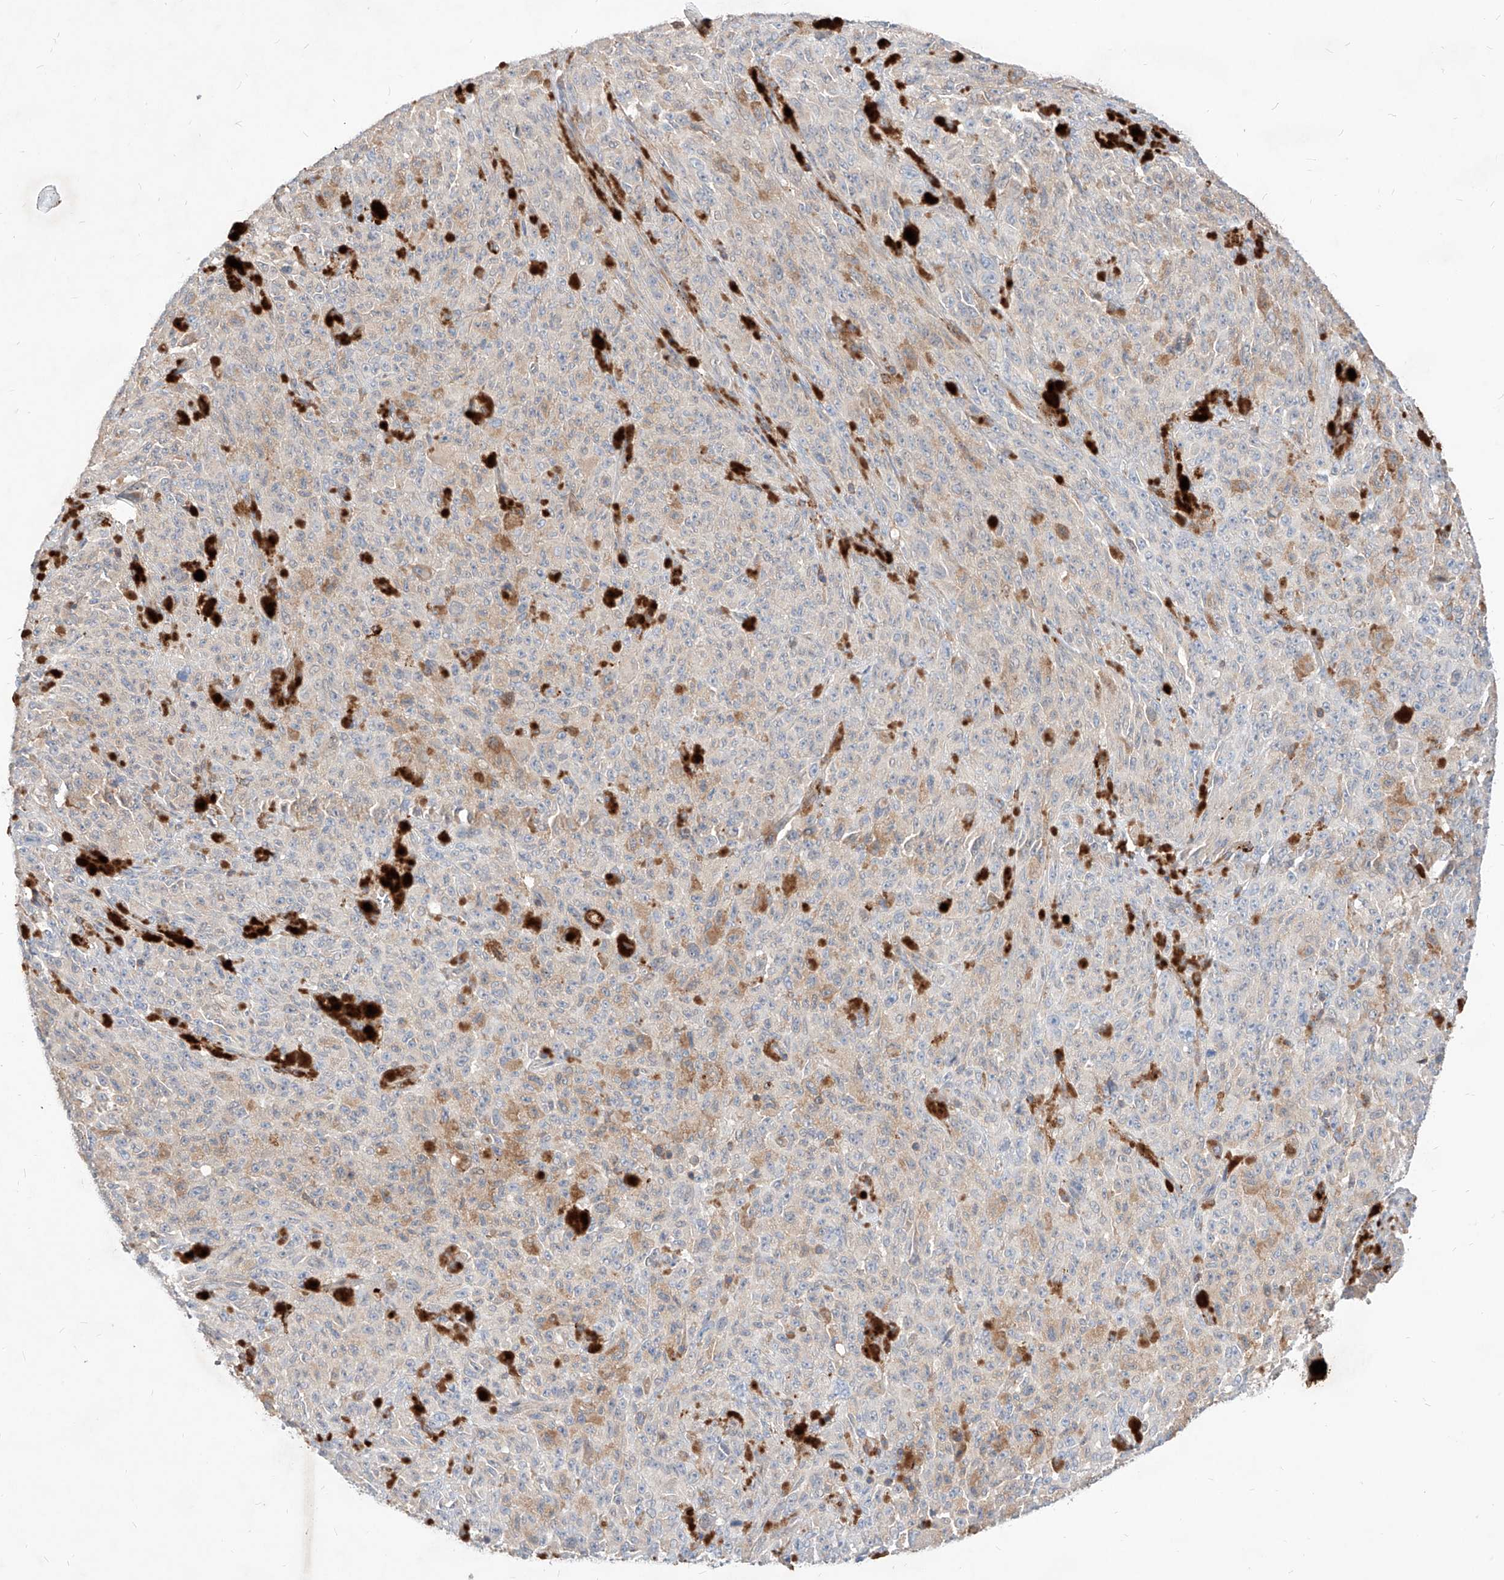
{"staining": {"intensity": "weak", "quantity": "<25%", "location": "cytoplasmic/membranous"}, "tissue": "melanoma", "cell_type": "Tumor cells", "image_type": "cancer", "snomed": [{"axis": "morphology", "description": "Malignant melanoma, NOS"}, {"axis": "topography", "description": "Skin"}], "caption": "Immunohistochemical staining of human malignant melanoma shows no significant expression in tumor cells.", "gene": "TSNAX", "patient": {"sex": "female", "age": 82}}